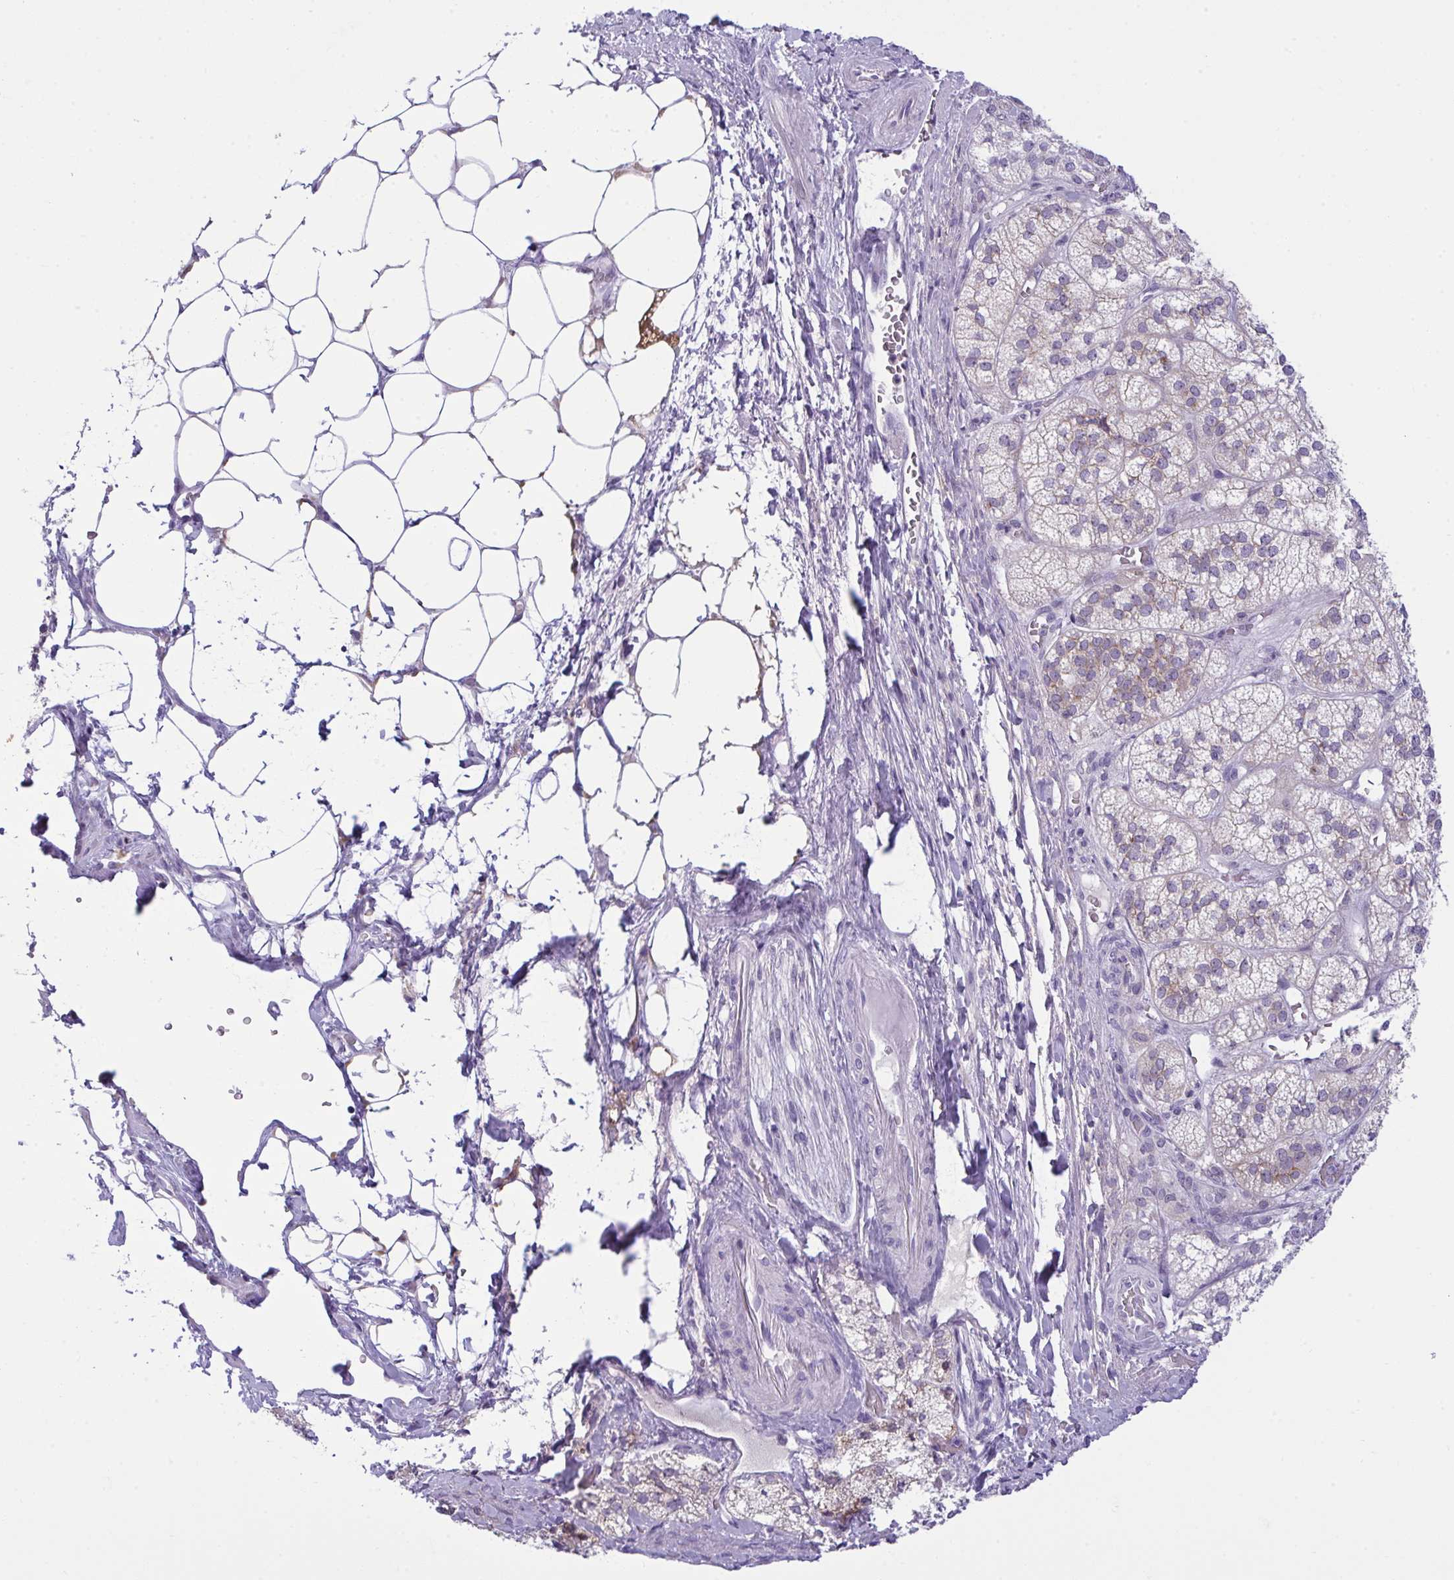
{"staining": {"intensity": "weak", "quantity": "<25%", "location": "cytoplasmic/membranous"}, "tissue": "adrenal gland", "cell_type": "Glandular cells", "image_type": "normal", "snomed": [{"axis": "morphology", "description": "Normal tissue, NOS"}, {"axis": "topography", "description": "Adrenal gland"}], "caption": "Adrenal gland was stained to show a protein in brown. There is no significant expression in glandular cells. (DAB immunohistochemistry visualized using brightfield microscopy, high magnification).", "gene": "RANBP2", "patient": {"sex": "female", "age": 60}}